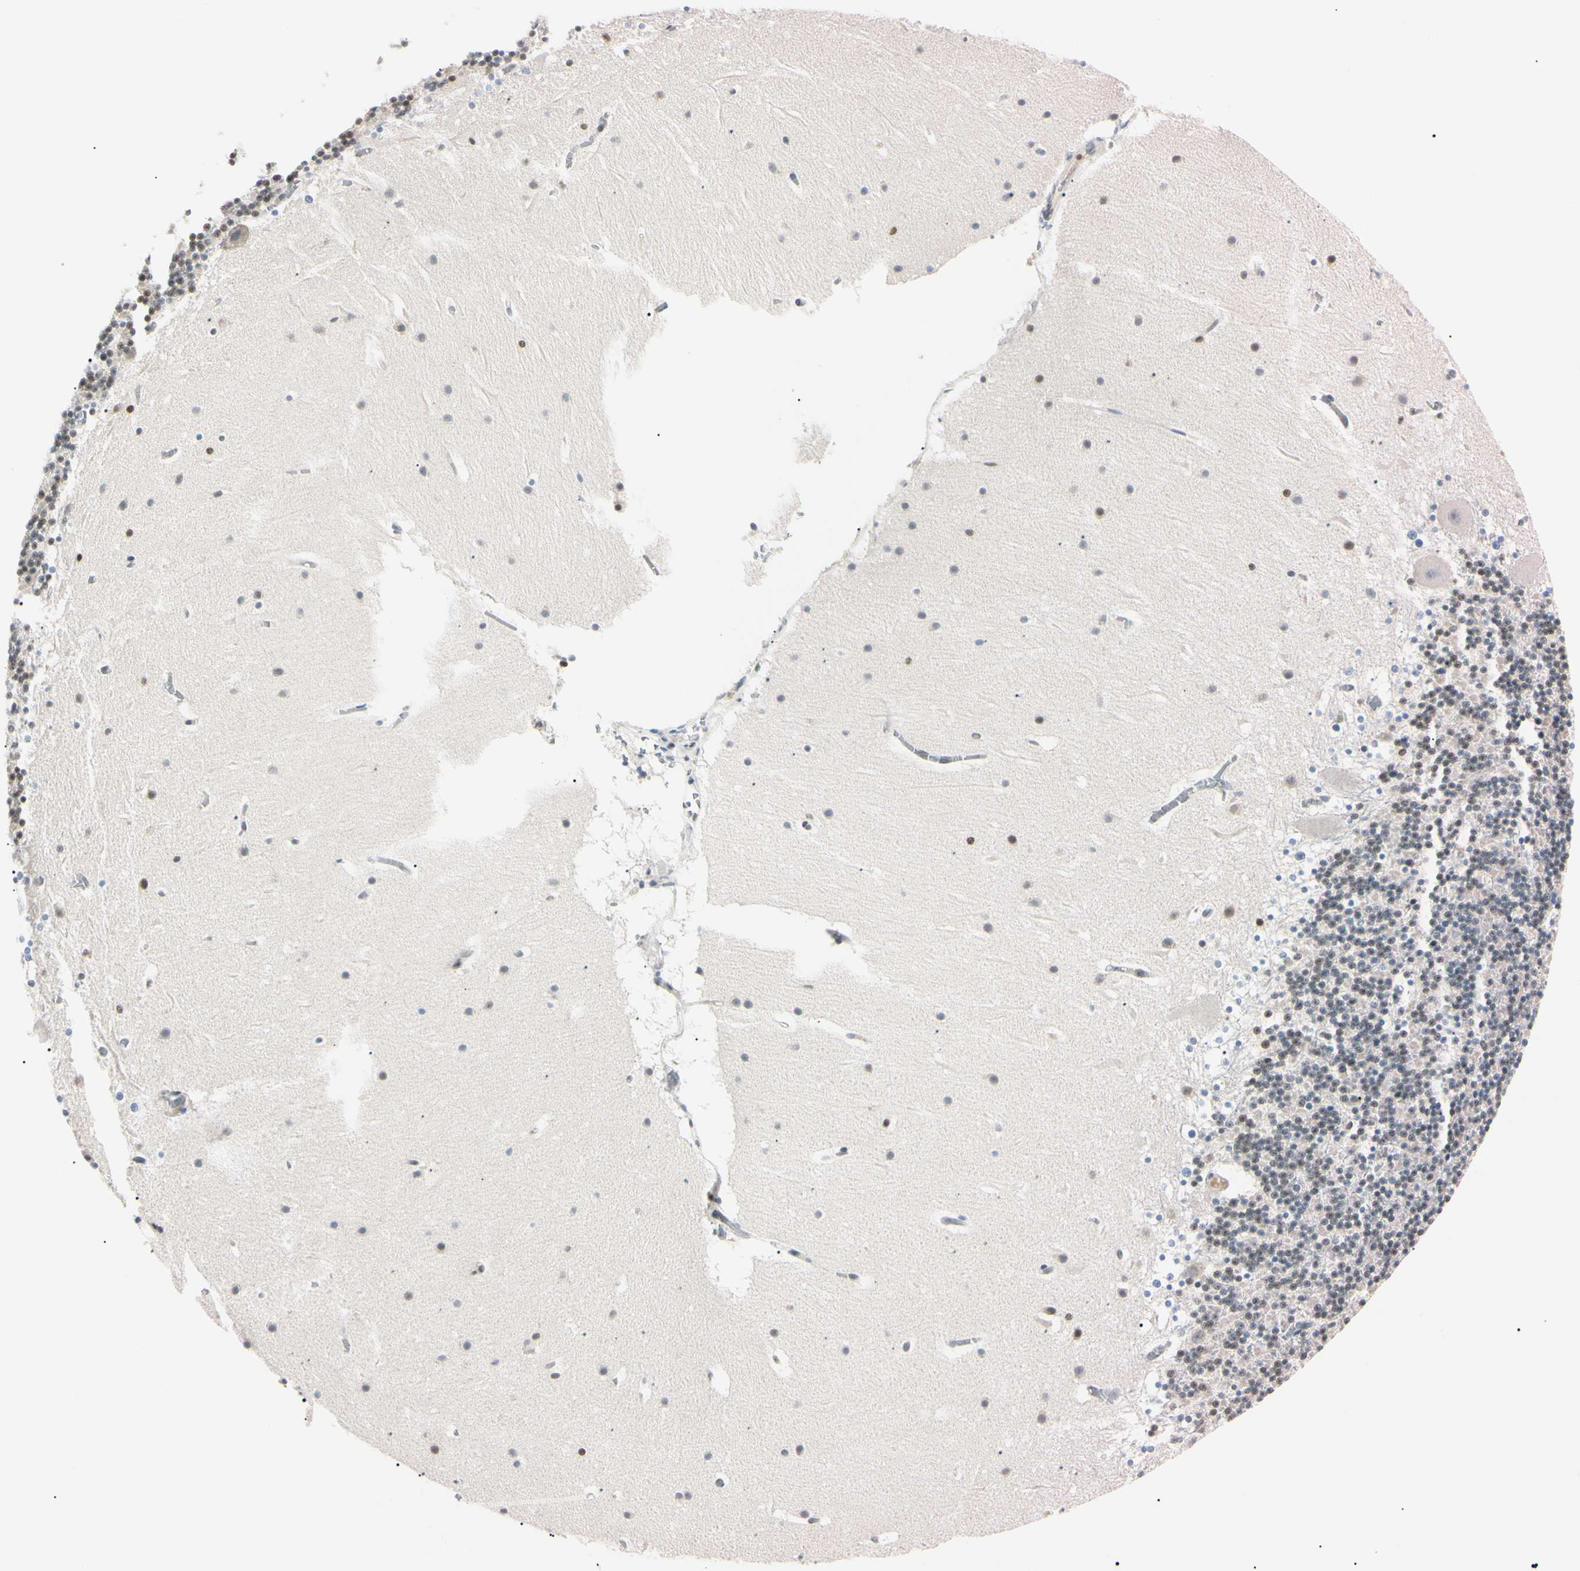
{"staining": {"intensity": "weak", "quantity": "25%-75%", "location": "nuclear"}, "tissue": "cerebellum", "cell_type": "Cells in granular layer", "image_type": "normal", "snomed": [{"axis": "morphology", "description": "Normal tissue, NOS"}, {"axis": "topography", "description": "Cerebellum"}], "caption": "A high-resolution micrograph shows immunohistochemistry (IHC) staining of unremarkable cerebellum, which displays weak nuclear positivity in approximately 25%-75% of cells in granular layer. (Stains: DAB (3,3'-diaminobenzidine) in brown, nuclei in blue, Microscopy: brightfield microscopy at high magnification).", "gene": "C1orf174", "patient": {"sex": "male", "age": 45}}